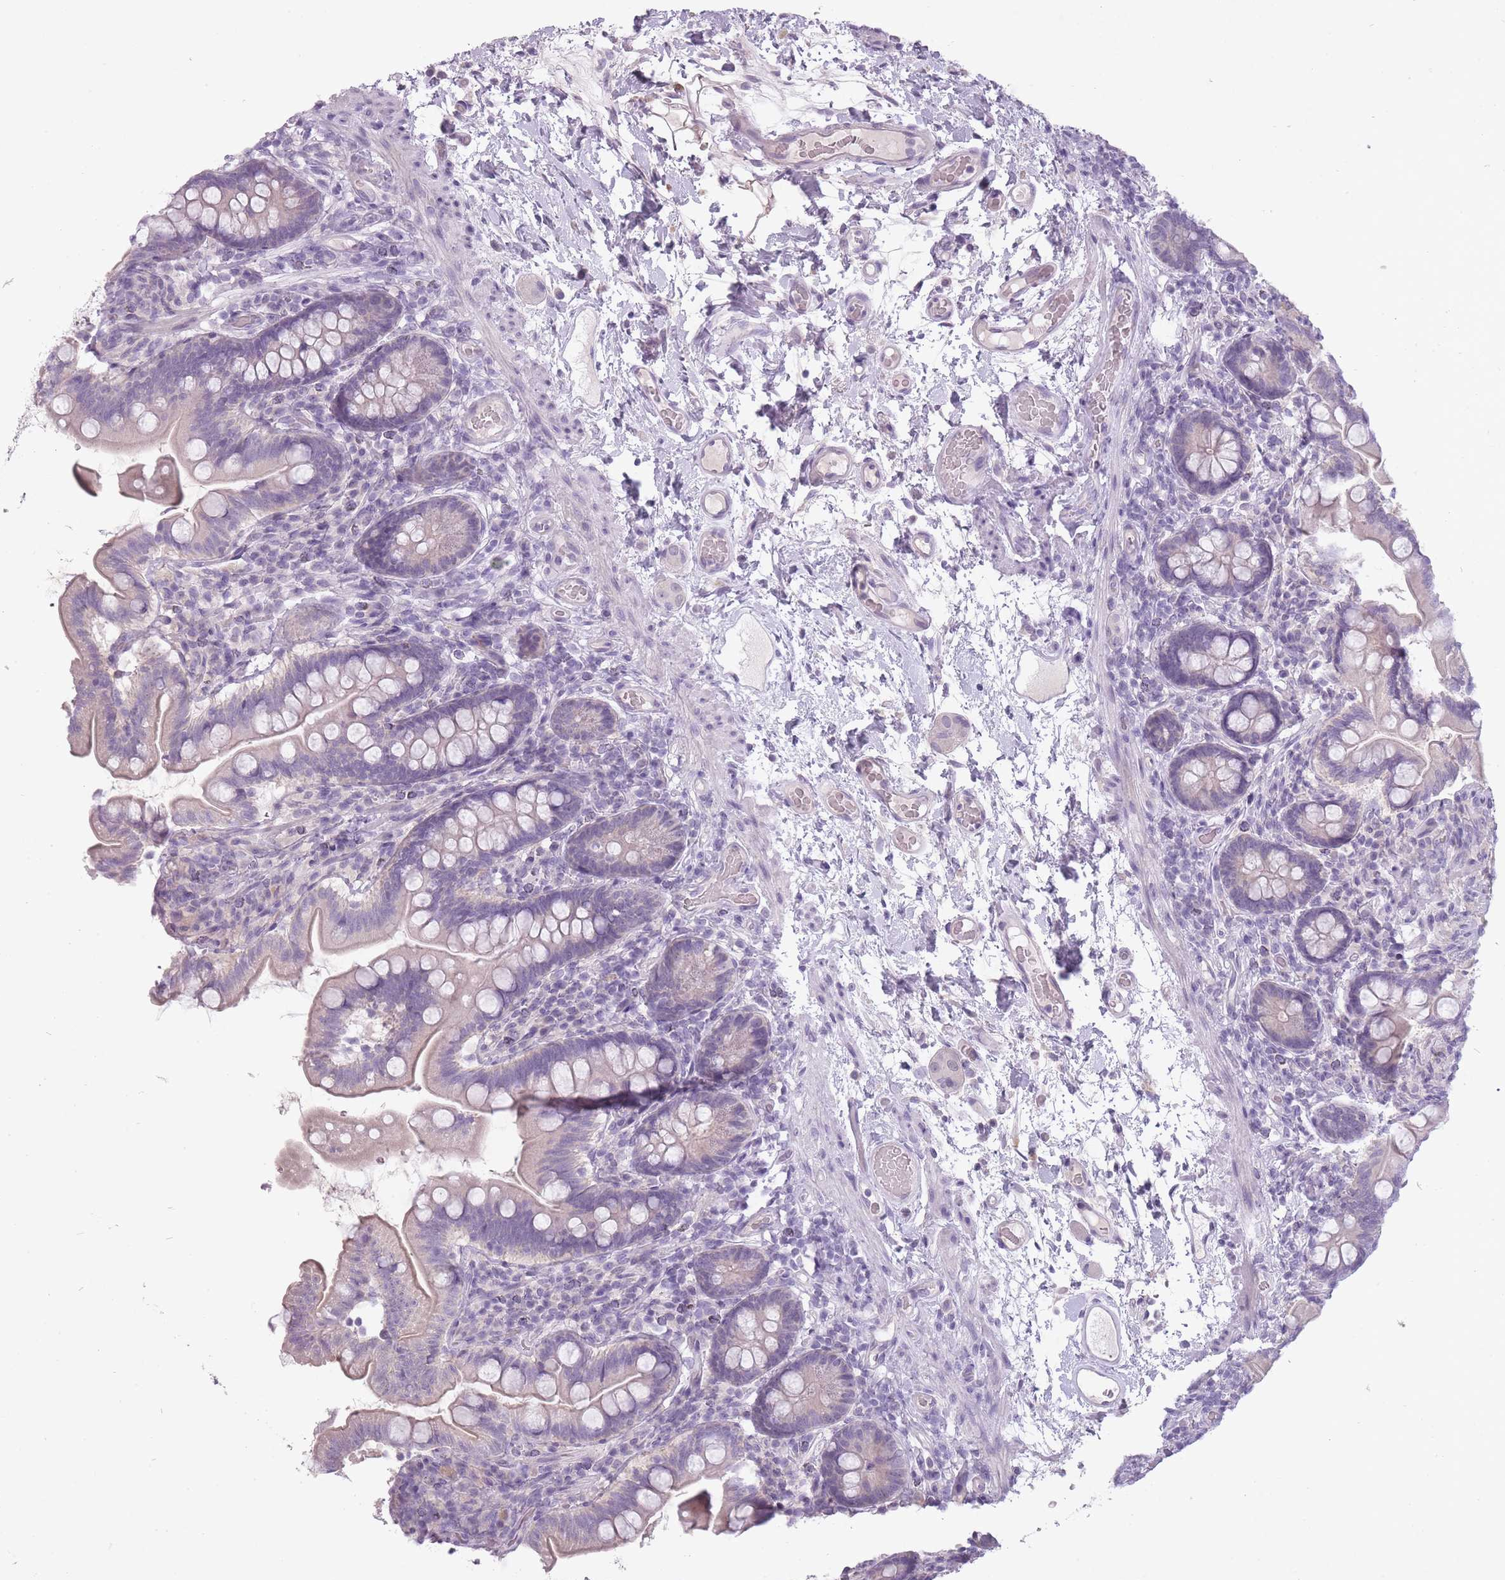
{"staining": {"intensity": "negative", "quantity": "none", "location": "none"}, "tissue": "small intestine", "cell_type": "Glandular cells", "image_type": "normal", "snomed": [{"axis": "morphology", "description": "Normal tissue, NOS"}, {"axis": "topography", "description": "Small intestine"}], "caption": "DAB immunohistochemical staining of normal small intestine demonstrates no significant staining in glandular cells.", "gene": "FAM43B", "patient": {"sex": "female", "age": 64}}